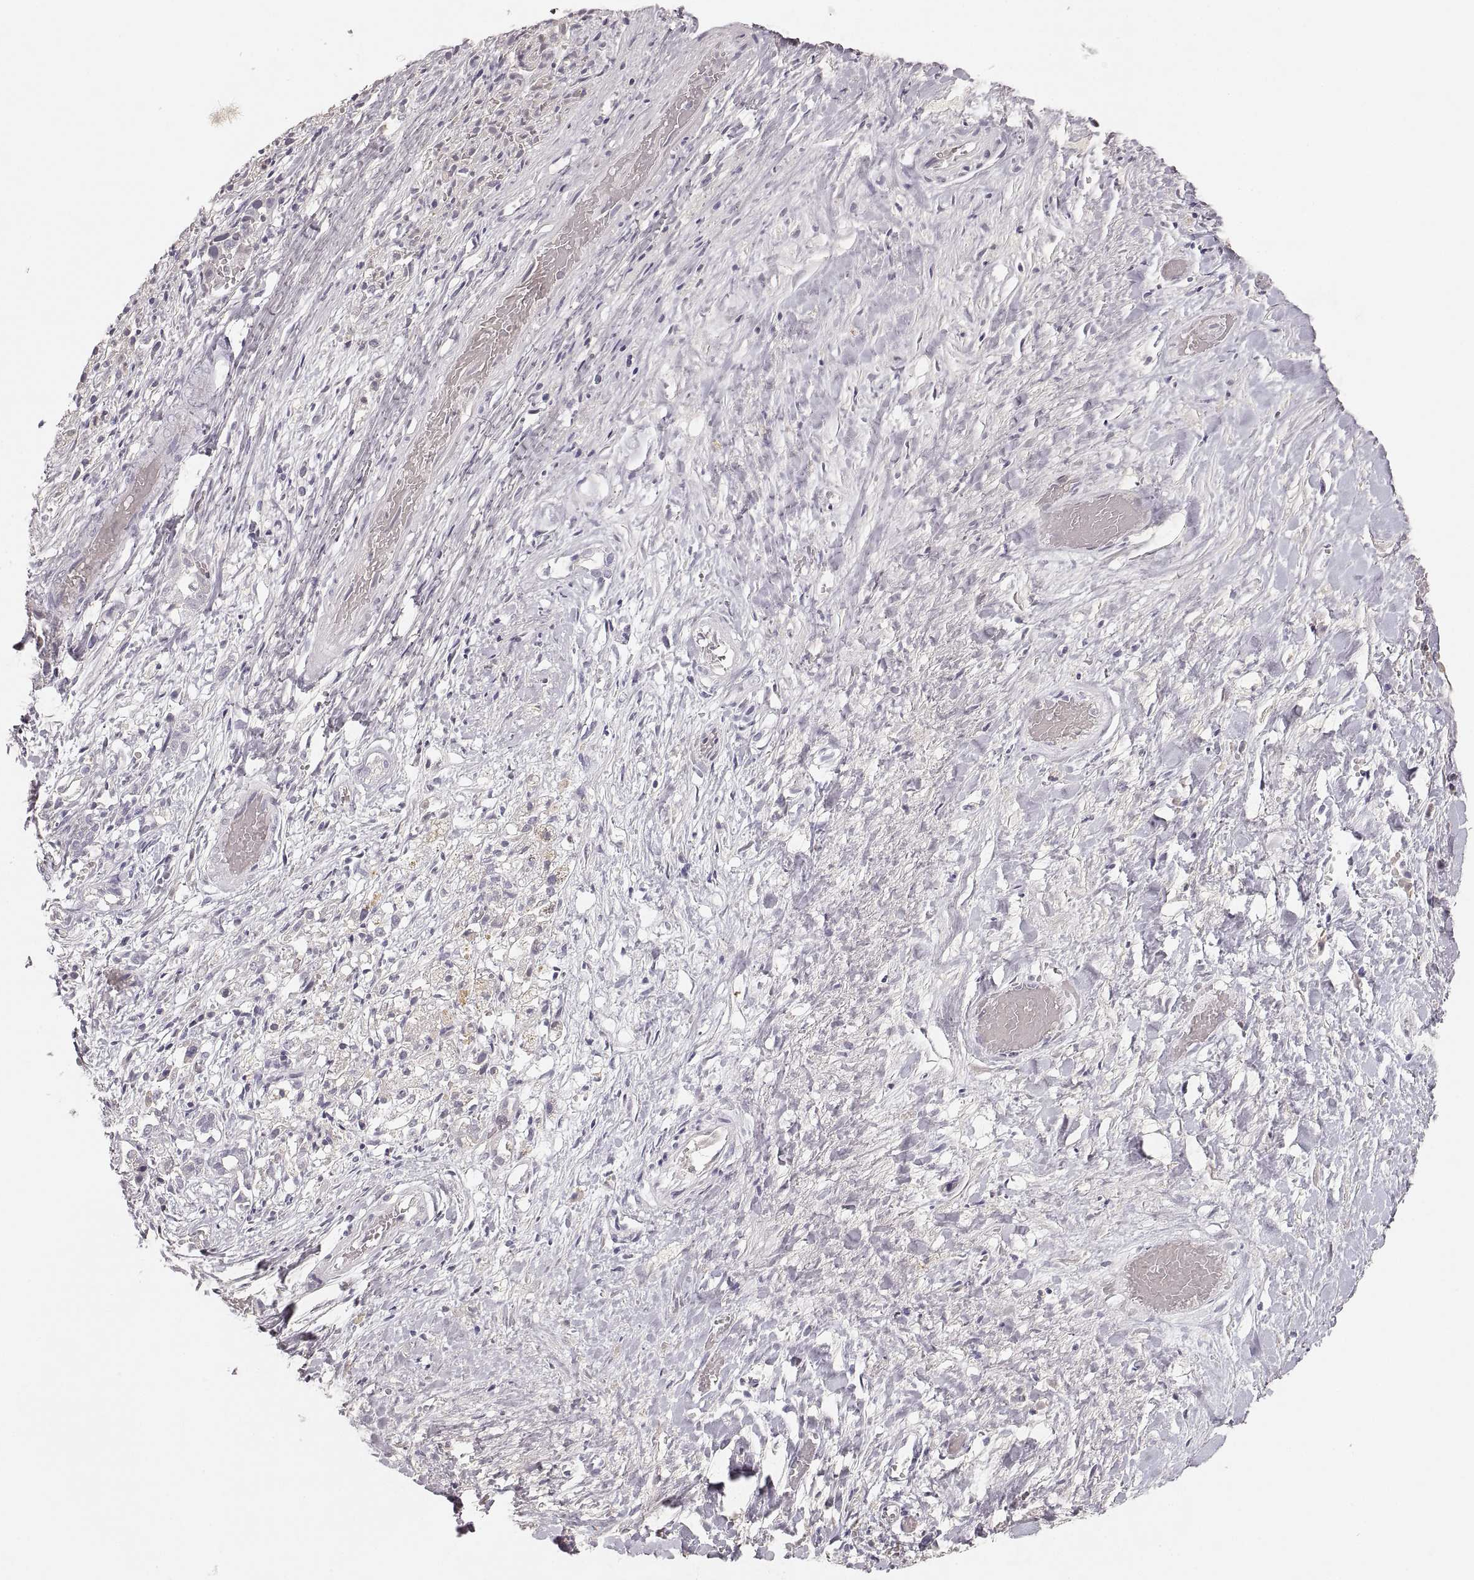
{"staining": {"intensity": "negative", "quantity": "none", "location": "none"}, "tissue": "liver cancer", "cell_type": "Tumor cells", "image_type": "cancer", "snomed": [{"axis": "morphology", "description": "Cholangiocarcinoma"}, {"axis": "topography", "description": "Liver"}], "caption": "Liver cholangiocarcinoma was stained to show a protein in brown. There is no significant expression in tumor cells.", "gene": "RUNDC3A", "patient": {"sex": "female", "age": 52}}